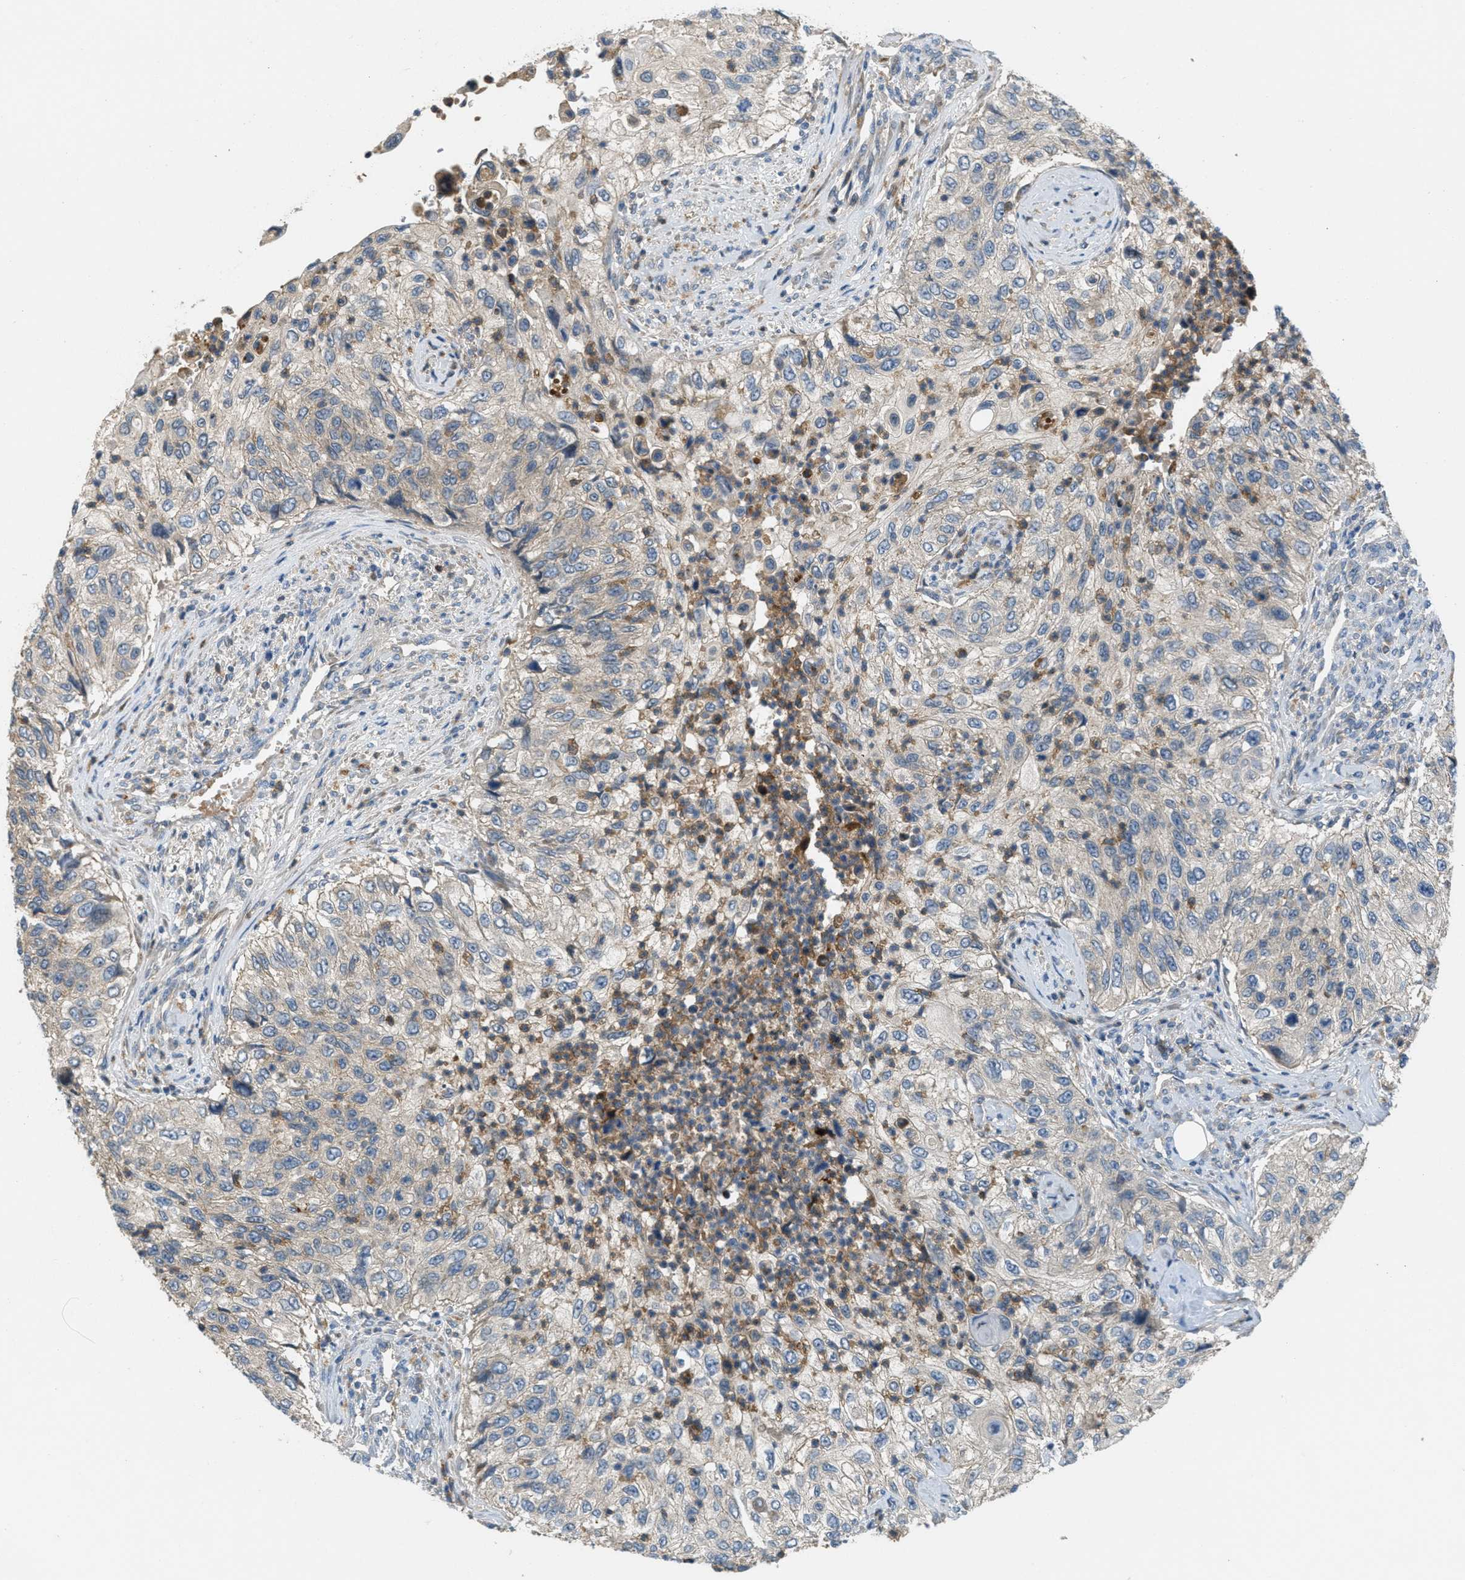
{"staining": {"intensity": "weak", "quantity": ">75%", "location": "cytoplasmic/membranous"}, "tissue": "urothelial cancer", "cell_type": "Tumor cells", "image_type": "cancer", "snomed": [{"axis": "morphology", "description": "Urothelial carcinoma, High grade"}, {"axis": "topography", "description": "Urinary bladder"}], "caption": "Brown immunohistochemical staining in human high-grade urothelial carcinoma shows weak cytoplasmic/membranous positivity in about >75% of tumor cells.", "gene": "ADCY6", "patient": {"sex": "female", "age": 60}}